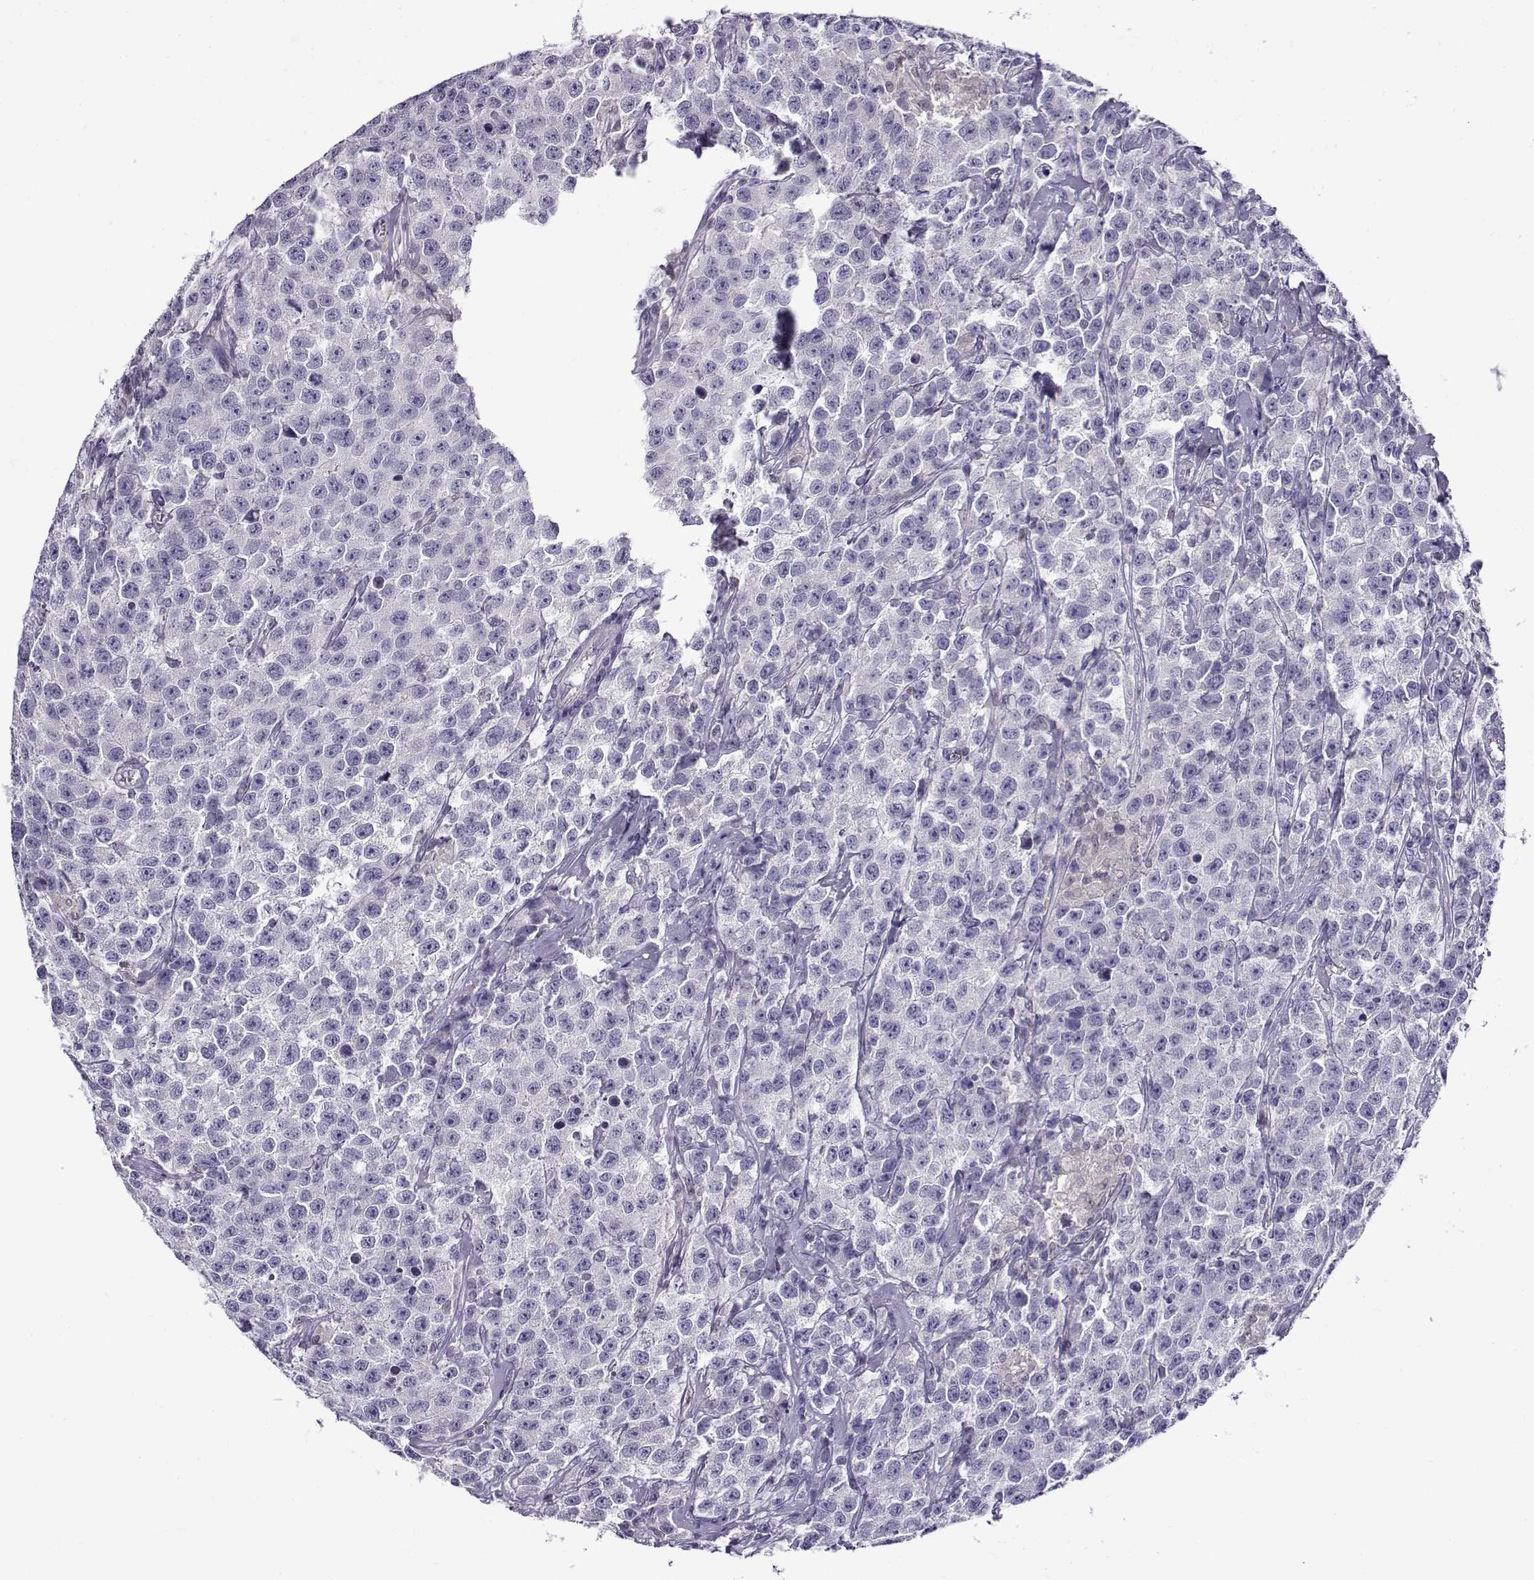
{"staining": {"intensity": "negative", "quantity": "none", "location": "none"}, "tissue": "testis cancer", "cell_type": "Tumor cells", "image_type": "cancer", "snomed": [{"axis": "morphology", "description": "Seminoma, NOS"}, {"axis": "topography", "description": "Testis"}], "caption": "Image shows no significant protein positivity in tumor cells of testis cancer.", "gene": "FEZF1", "patient": {"sex": "male", "age": 59}}